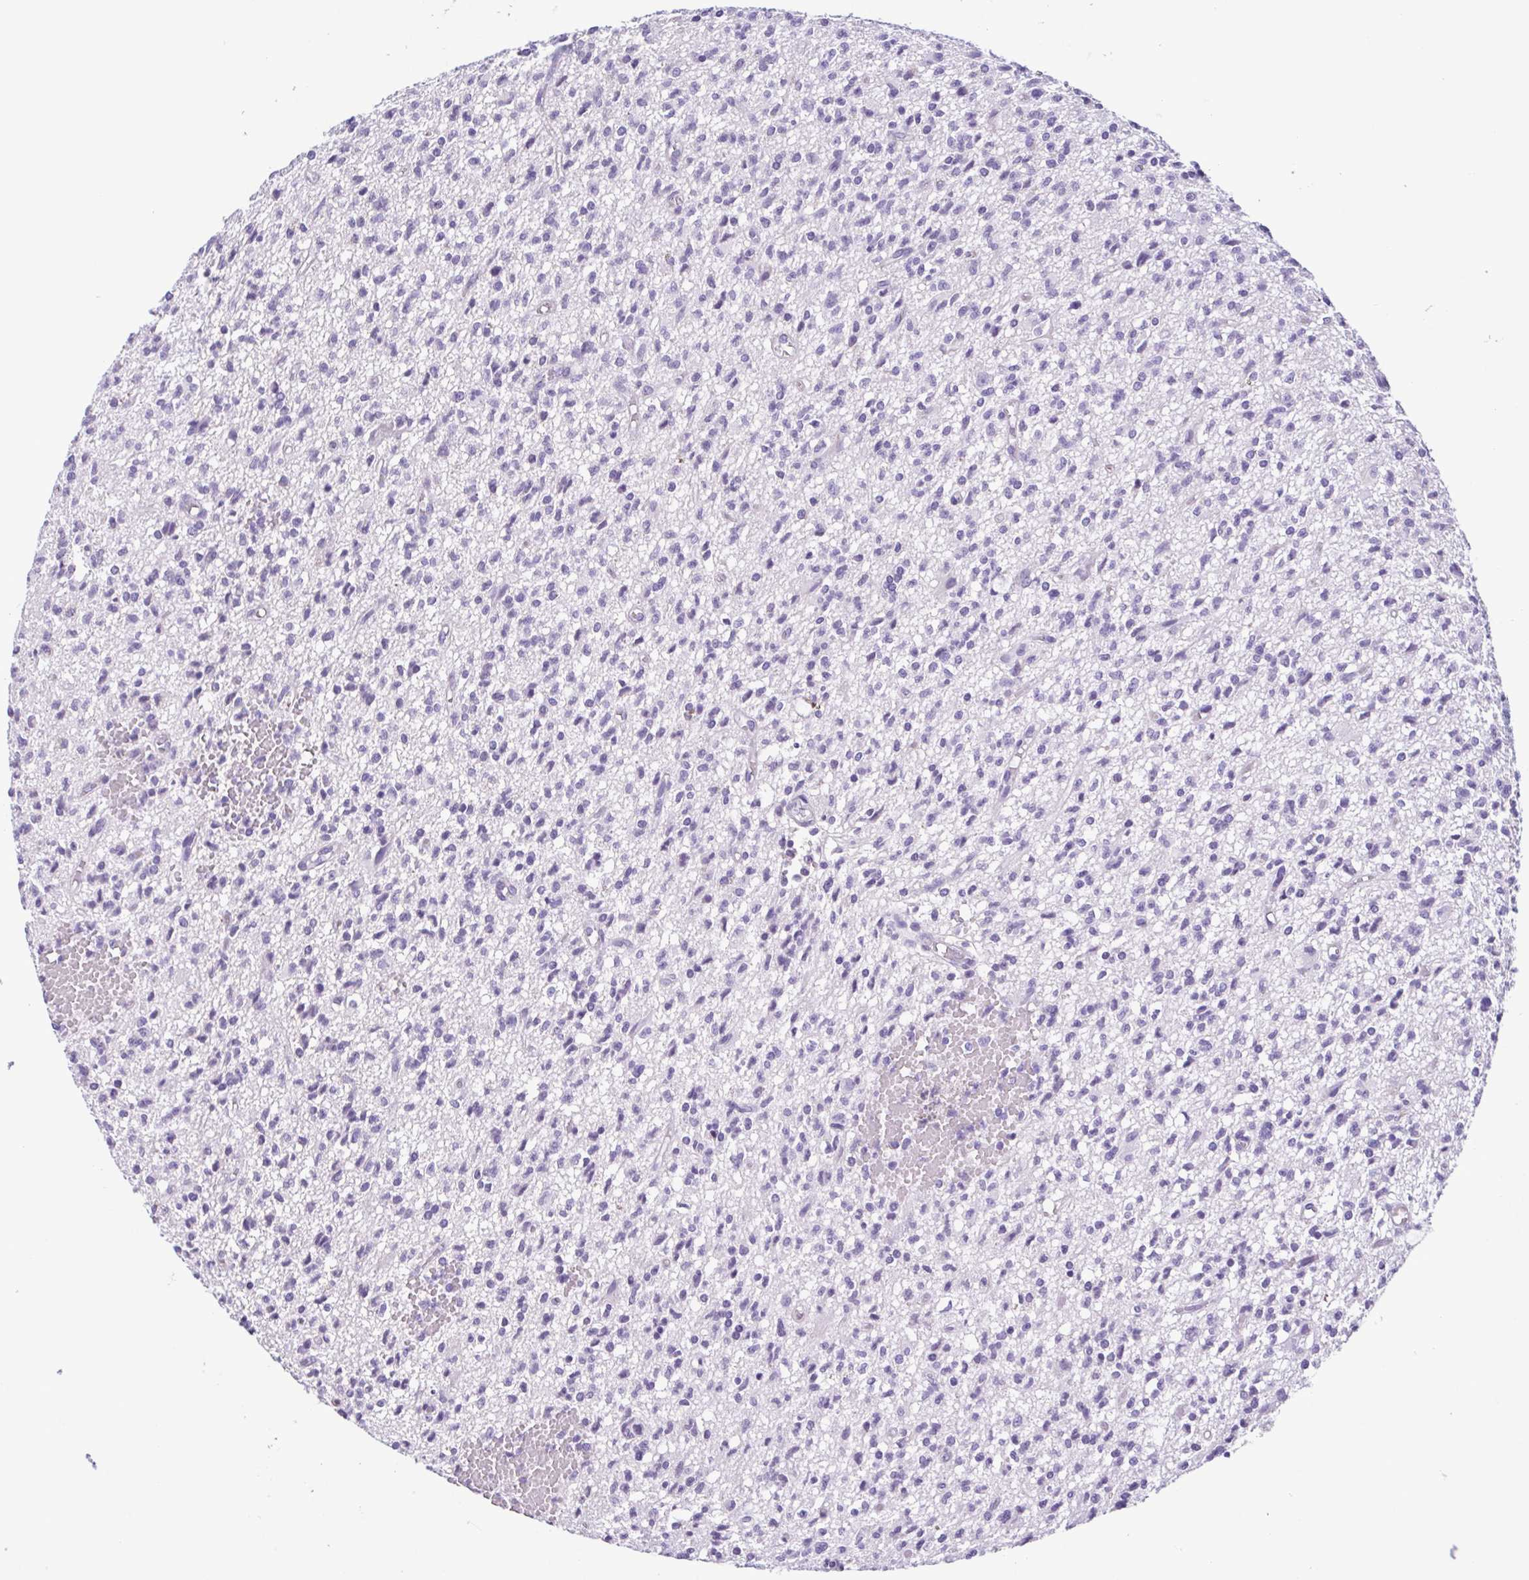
{"staining": {"intensity": "negative", "quantity": "none", "location": "none"}, "tissue": "glioma", "cell_type": "Tumor cells", "image_type": "cancer", "snomed": [{"axis": "morphology", "description": "Glioma, malignant, Low grade"}, {"axis": "topography", "description": "Brain"}], "caption": "IHC of low-grade glioma (malignant) displays no expression in tumor cells. Brightfield microscopy of immunohistochemistry (IHC) stained with DAB (brown) and hematoxylin (blue), captured at high magnification.", "gene": "CBY2", "patient": {"sex": "male", "age": 64}}